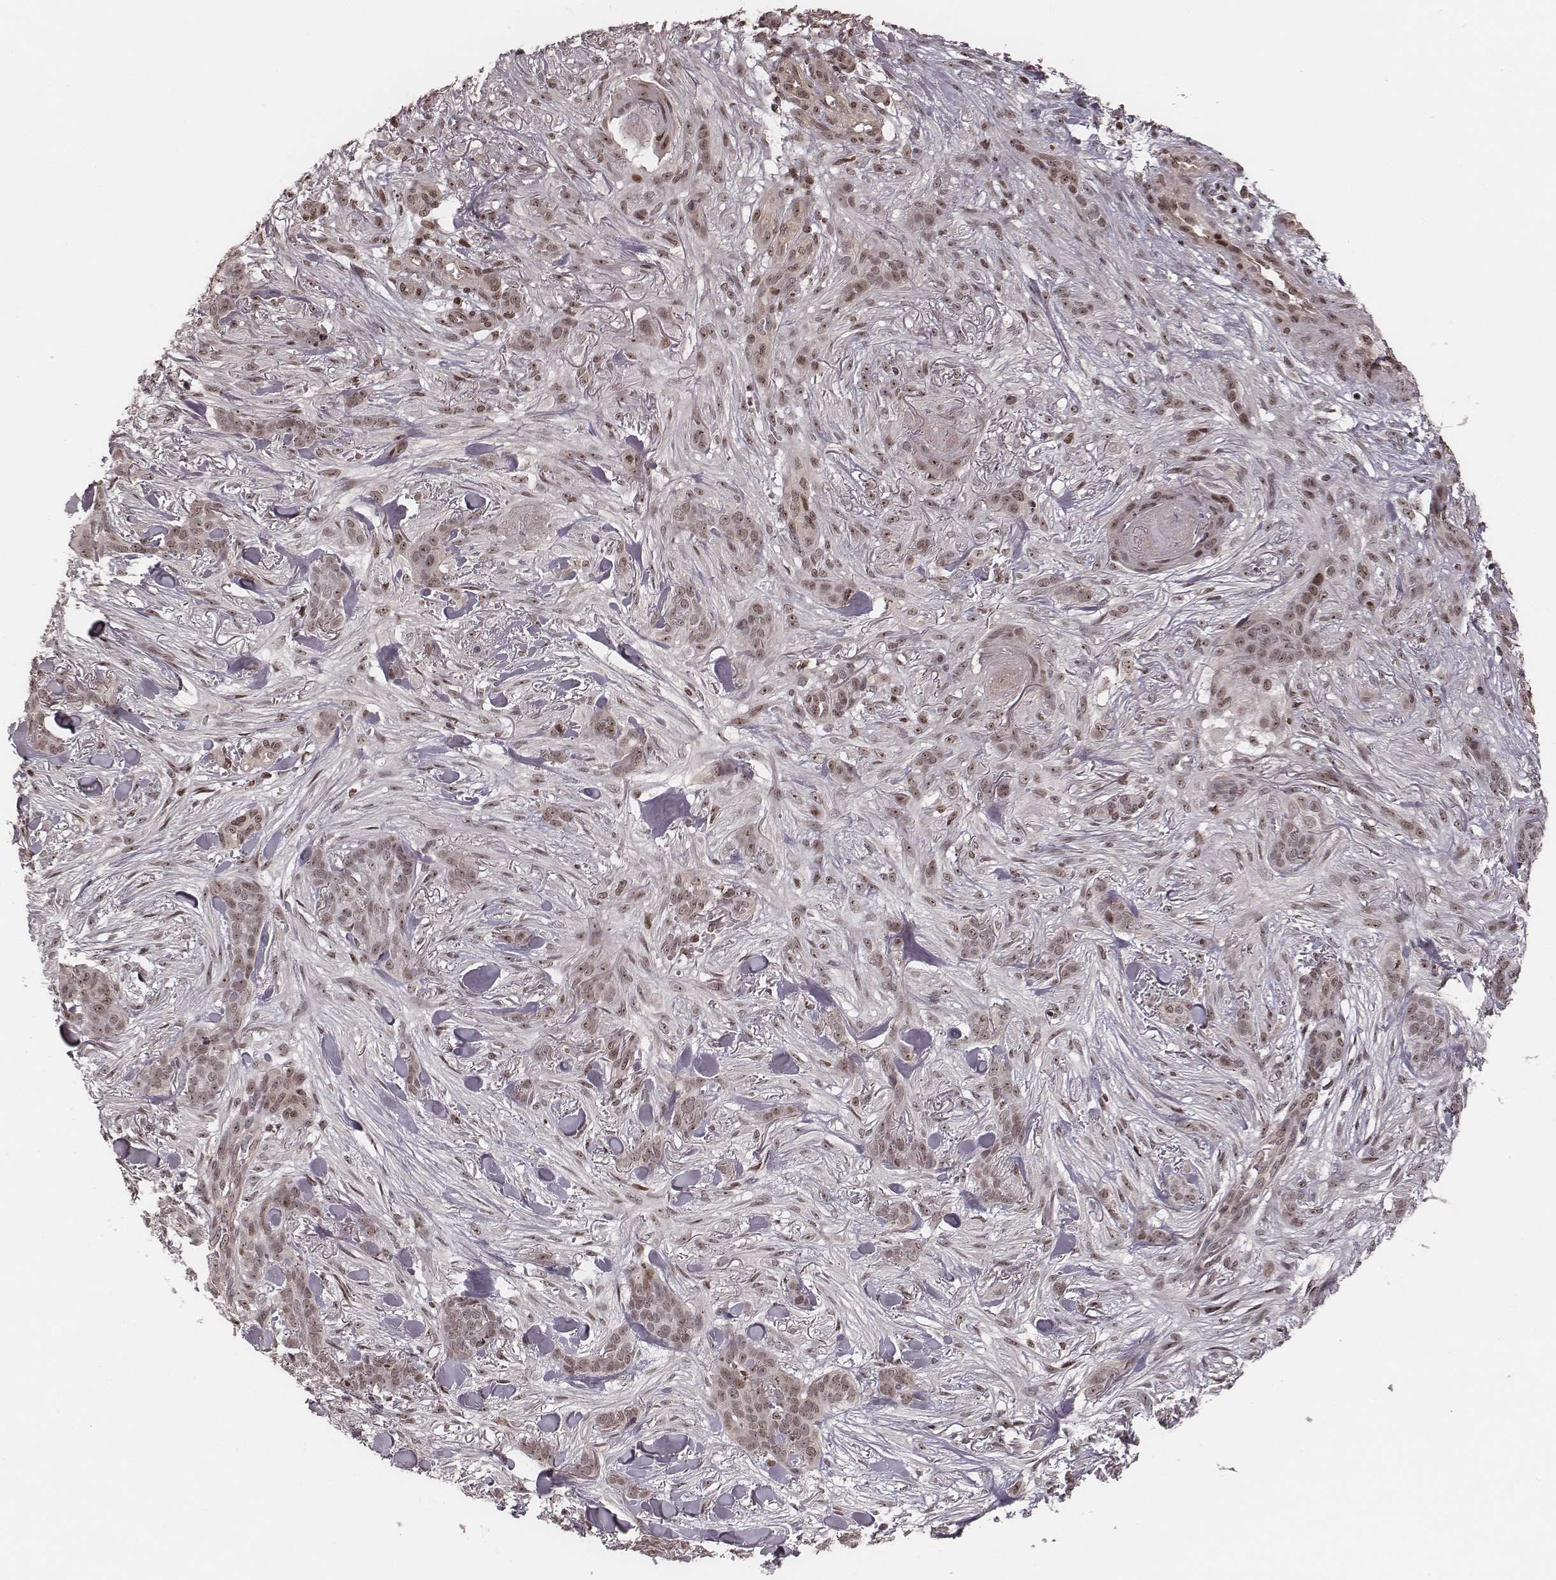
{"staining": {"intensity": "weak", "quantity": "25%-75%", "location": "cytoplasmic/membranous,nuclear"}, "tissue": "skin cancer", "cell_type": "Tumor cells", "image_type": "cancer", "snomed": [{"axis": "morphology", "description": "Basal cell carcinoma"}, {"axis": "topography", "description": "Skin"}], "caption": "A micrograph of skin basal cell carcinoma stained for a protein reveals weak cytoplasmic/membranous and nuclear brown staining in tumor cells.", "gene": "VRK3", "patient": {"sex": "female", "age": 61}}